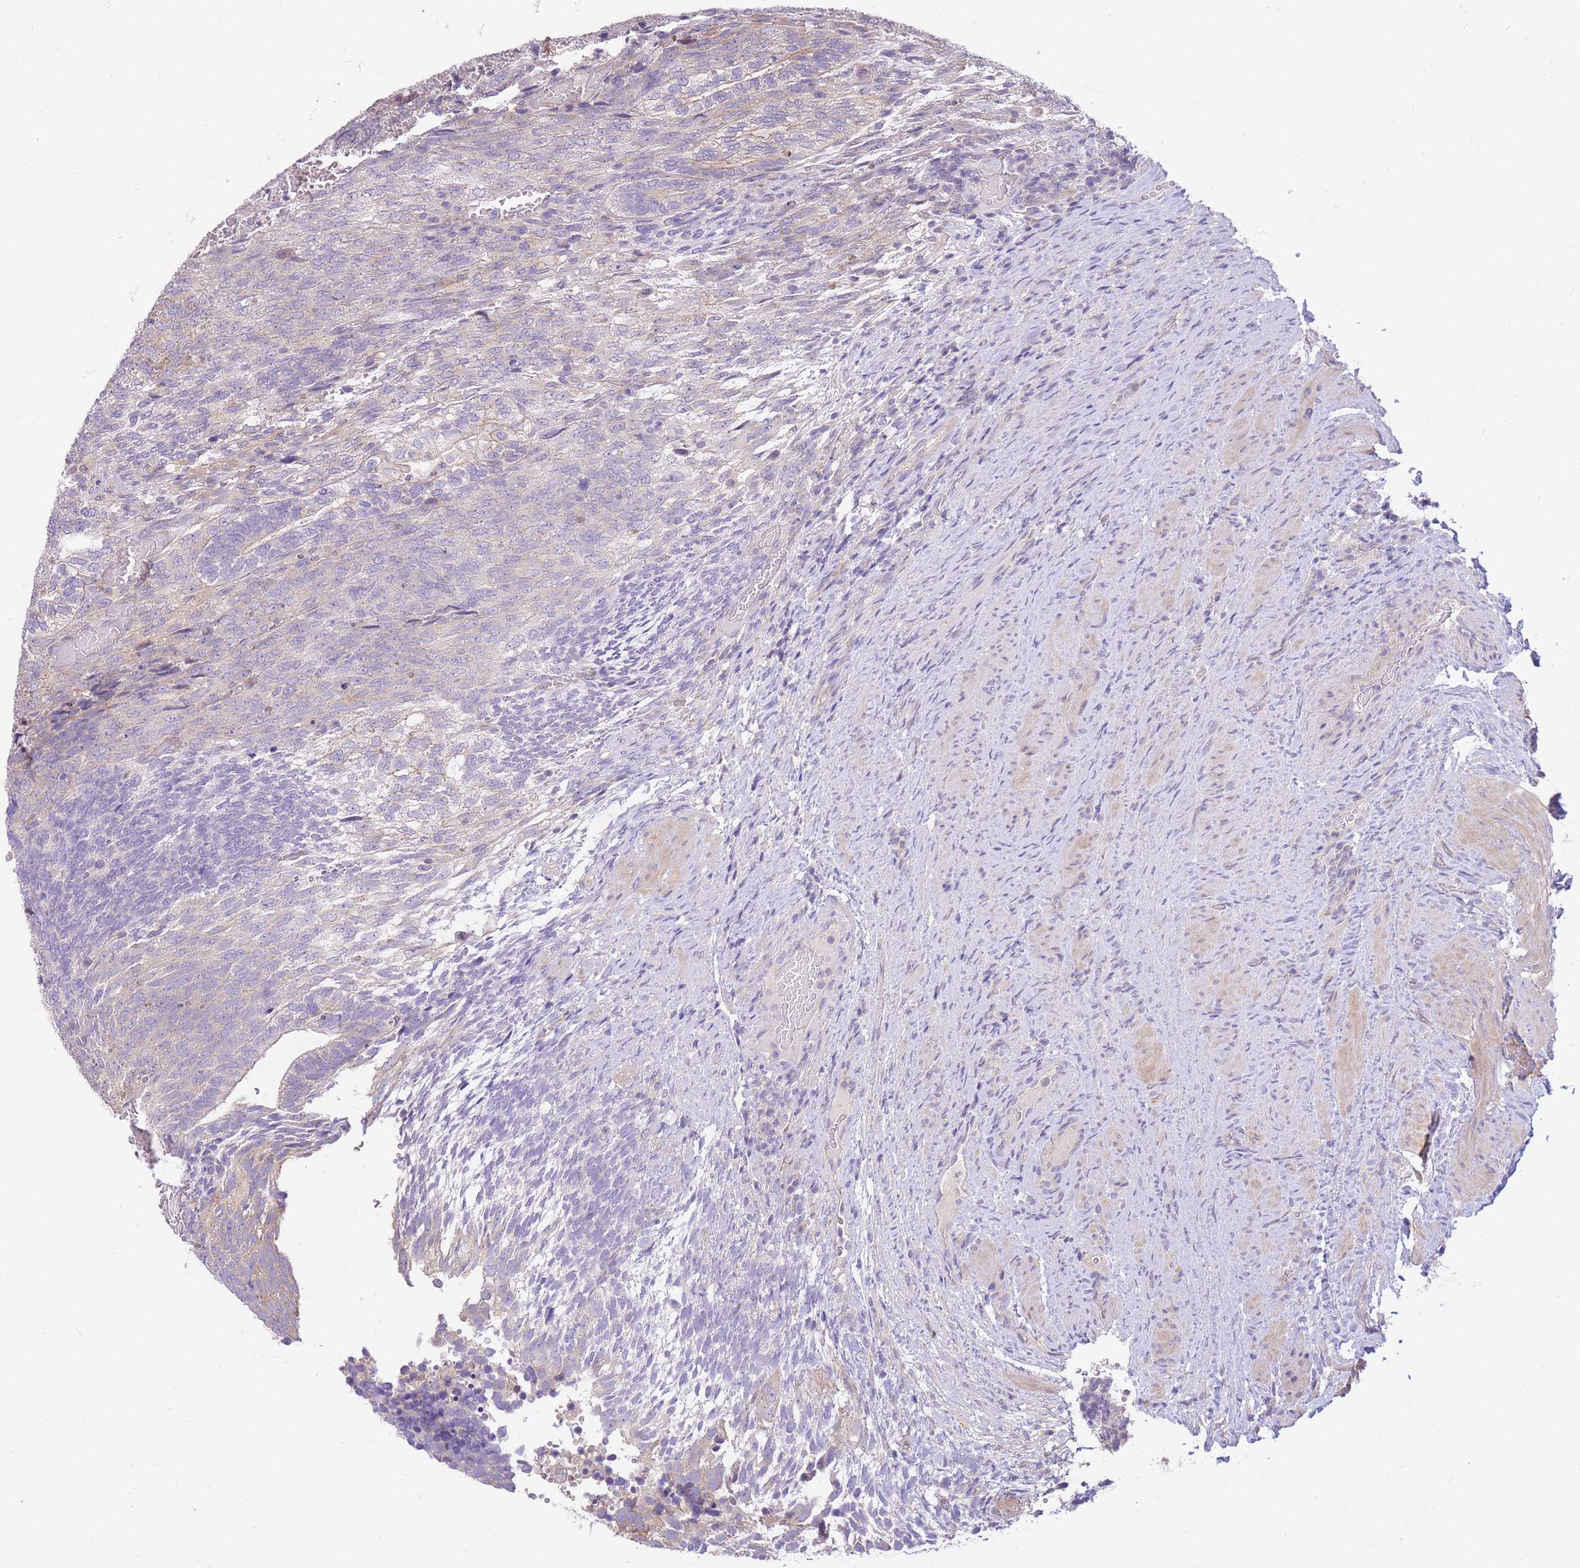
{"staining": {"intensity": "weak", "quantity": "<25%", "location": "cytoplasmic/membranous"}, "tissue": "testis cancer", "cell_type": "Tumor cells", "image_type": "cancer", "snomed": [{"axis": "morphology", "description": "Carcinoma, Embryonal, NOS"}, {"axis": "topography", "description": "Testis"}], "caption": "Histopathology image shows no significant protein positivity in tumor cells of testis cancer. (DAB (3,3'-diaminobenzidine) immunohistochemistry with hematoxylin counter stain).", "gene": "OR5T1", "patient": {"sex": "male", "age": 23}}